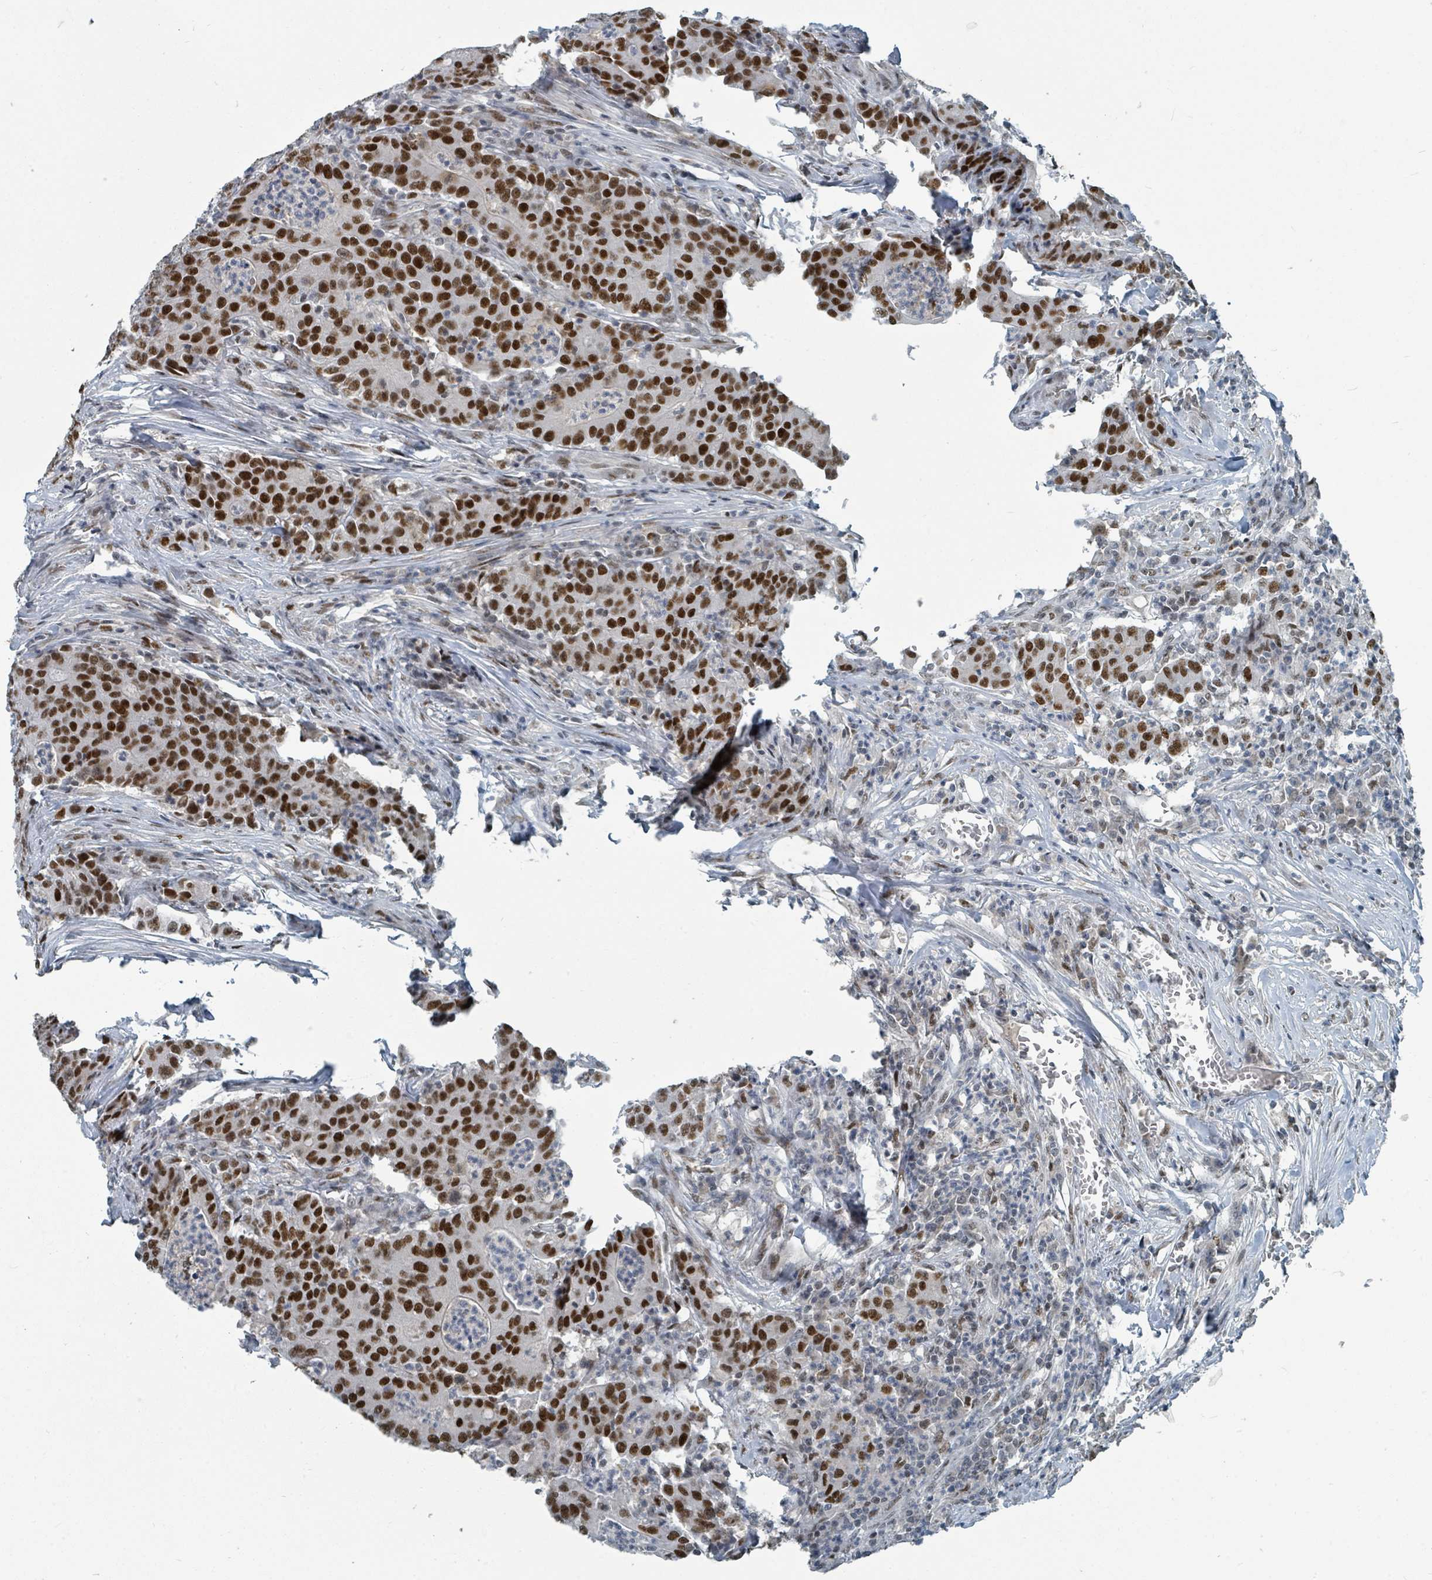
{"staining": {"intensity": "strong", "quantity": ">75%", "location": "nuclear"}, "tissue": "colorectal cancer", "cell_type": "Tumor cells", "image_type": "cancer", "snomed": [{"axis": "morphology", "description": "Adenocarcinoma, NOS"}, {"axis": "topography", "description": "Colon"}], "caption": "Colorectal cancer (adenocarcinoma) was stained to show a protein in brown. There is high levels of strong nuclear staining in about >75% of tumor cells. (DAB IHC with brightfield microscopy, high magnification).", "gene": "UCK1", "patient": {"sex": "male", "age": 83}}